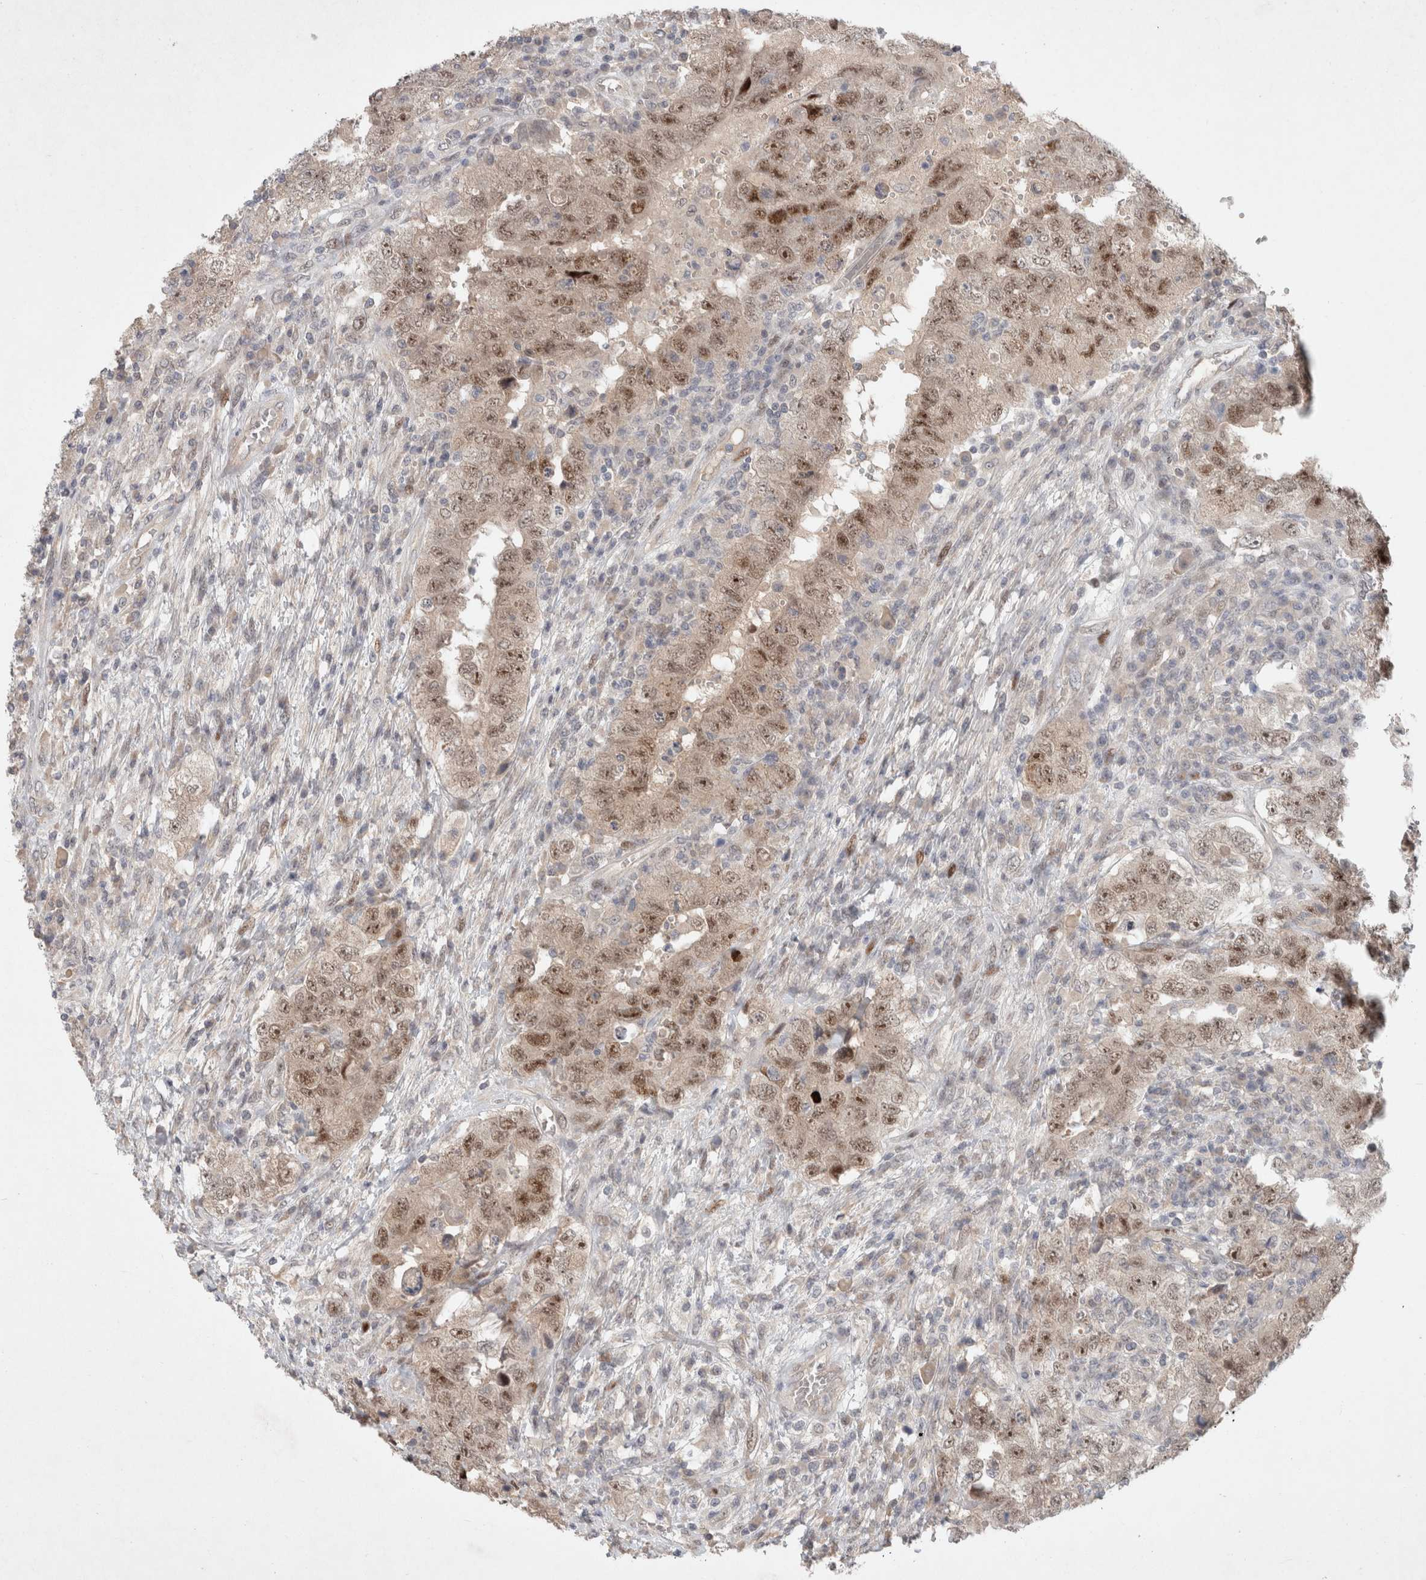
{"staining": {"intensity": "moderate", "quantity": ">75%", "location": "nuclear"}, "tissue": "testis cancer", "cell_type": "Tumor cells", "image_type": "cancer", "snomed": [{"axis": "morphology", "description": "Carcinoma, Embryonal, NOS"}, {"axis": "topography", "description": "Testis"}], "caption": "Moderate nuclear expression for a protein is identified in about >75% of tumor cells of embryonal carcinoma (testis) using immunohistochemistry (IHC).", "gene": "RASAL2", "patient": {"sex": "male", "age": 26}}